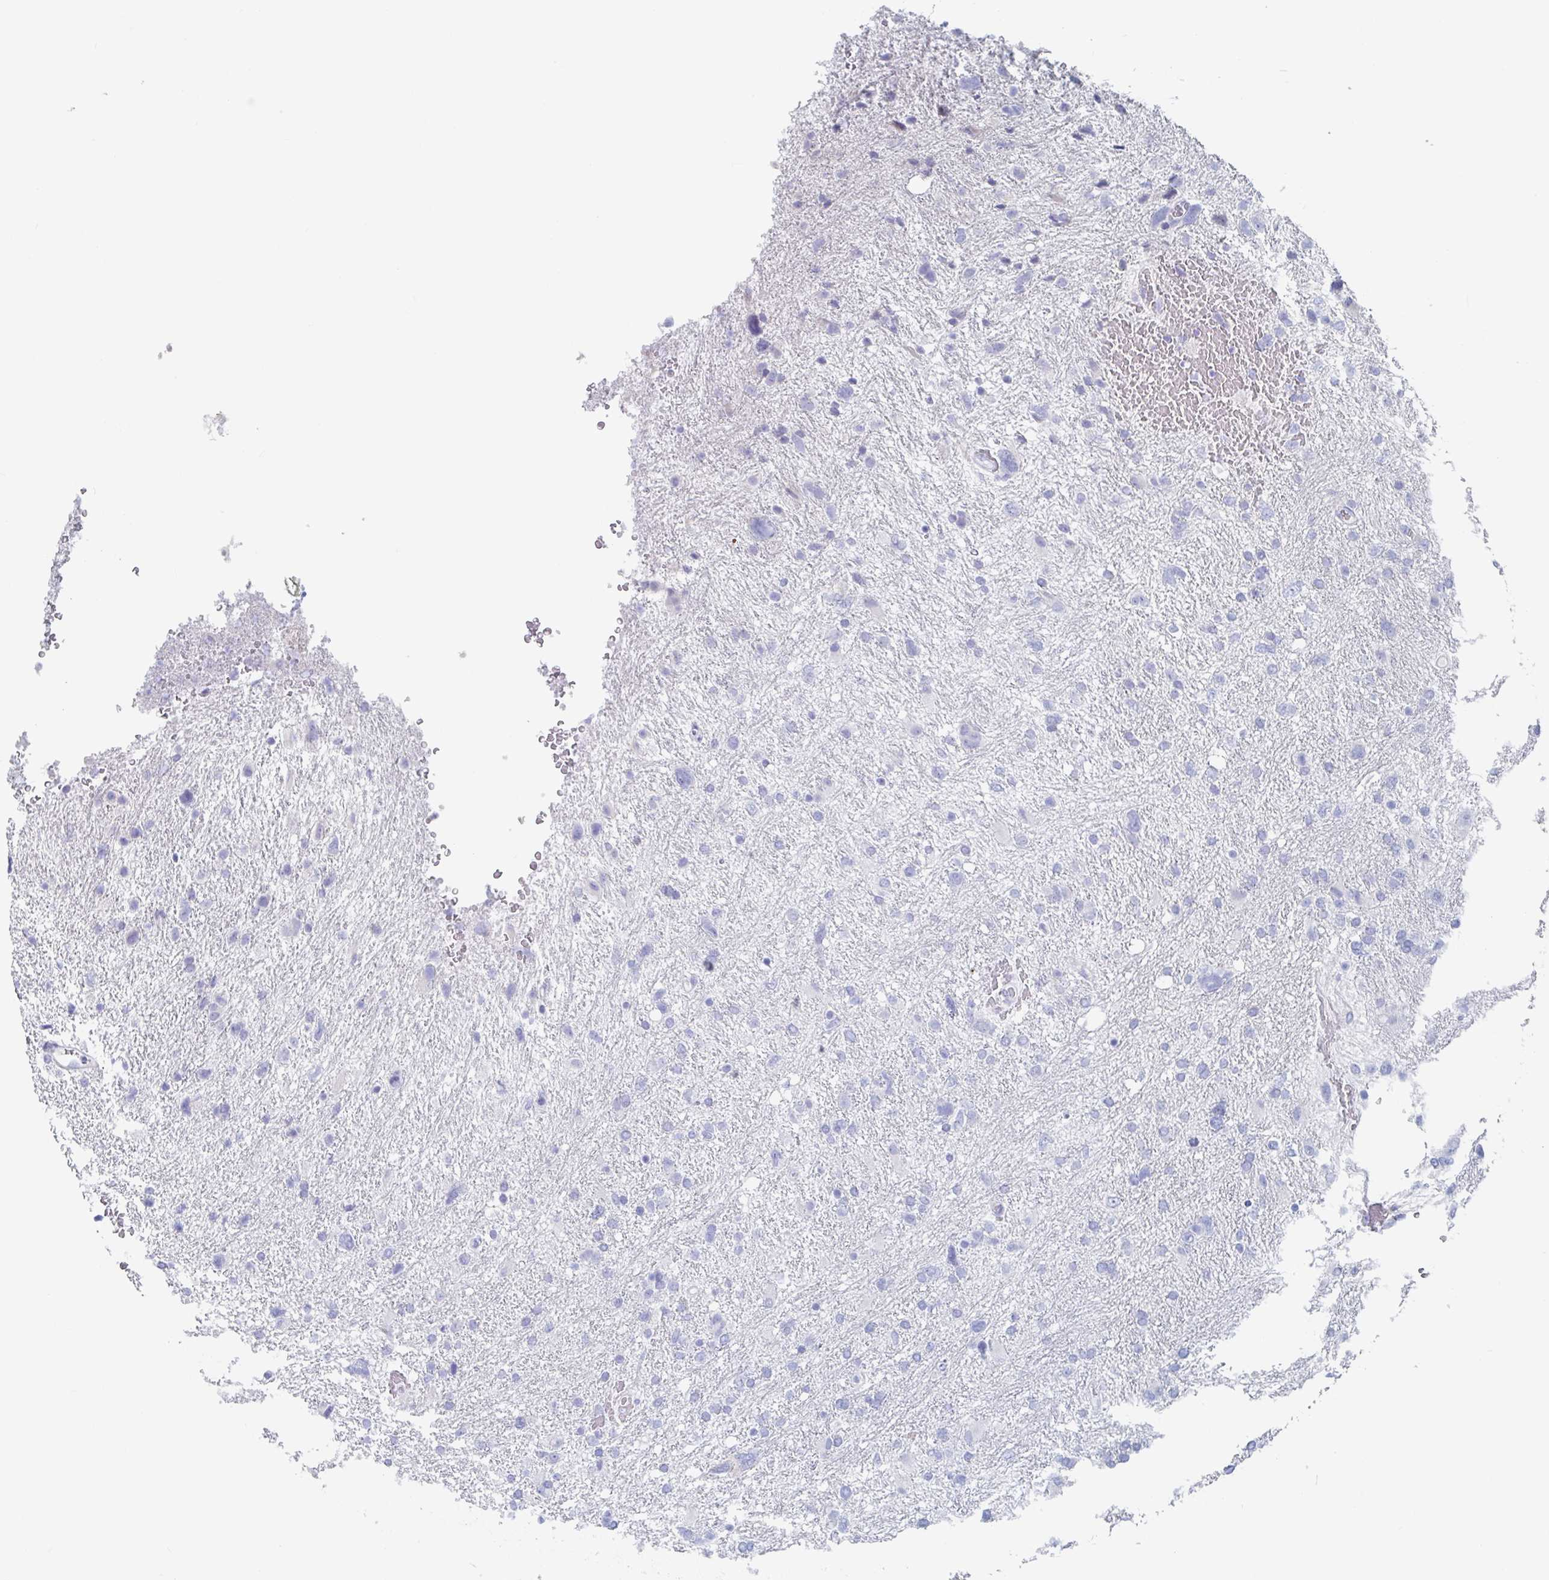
{"staining": {"intensity": "negative", "quantity": "none", "location": "none"}, "tissue": "glioma", "cell_type": "Tumor cells", "image_type": "cancer", "snomed": [{"axis": "morphology", "description": "Glioma, malignant, High grade"}, {"axis": "topography", "description": "Brain"}], "caption": "Glioma was stained to show a protein in brown. There is no significant positivity in tumor cells. Brightfield microscopy of immunohistochemistry stained with DAB (brown) and hematoxylin (blue), captured at high magnification.", "gene": "NT5C3B", "patient": {"sex": "male", "age": 61}}